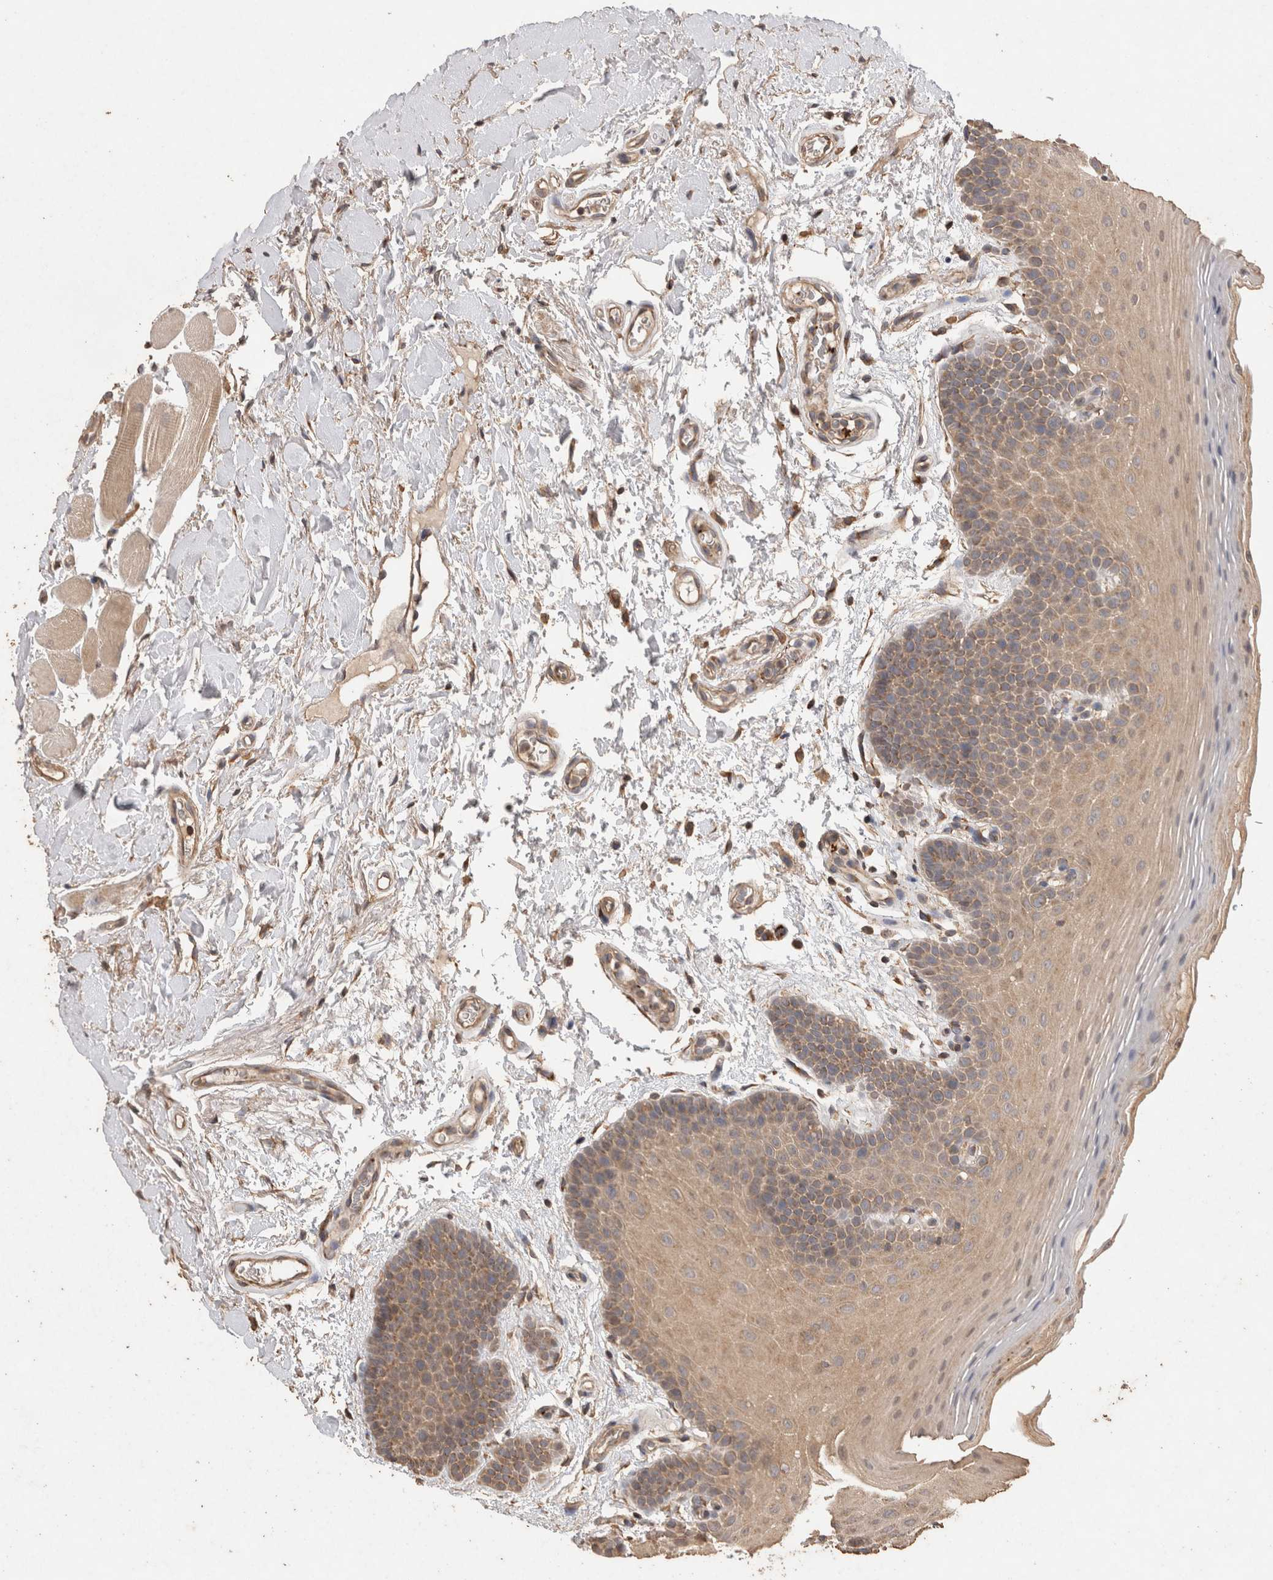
{"staining": {"intensity": "moderate", "quantity": "25%-75%", "location": "cytoplasmic/membranous"}, "tissue": "oral mucosa", "cell_type": "Squamous epithelial cells", "image_type": "normal", "snomed": [{"axis": "morphology", "description": "Normal tissue, NOS"}, {"axis": "topography", "description": "Oral tissue"}], "caption": "A histopathology image showing moderate cytoplasmic/membranous positivity in about 25%-75% of squamous epithelial cells in unremarkable oral mucosa, as visualized by brown immunohistochemical staining.", "gene": "SNX31", "patient": {"sex": "male", "age": 62}}